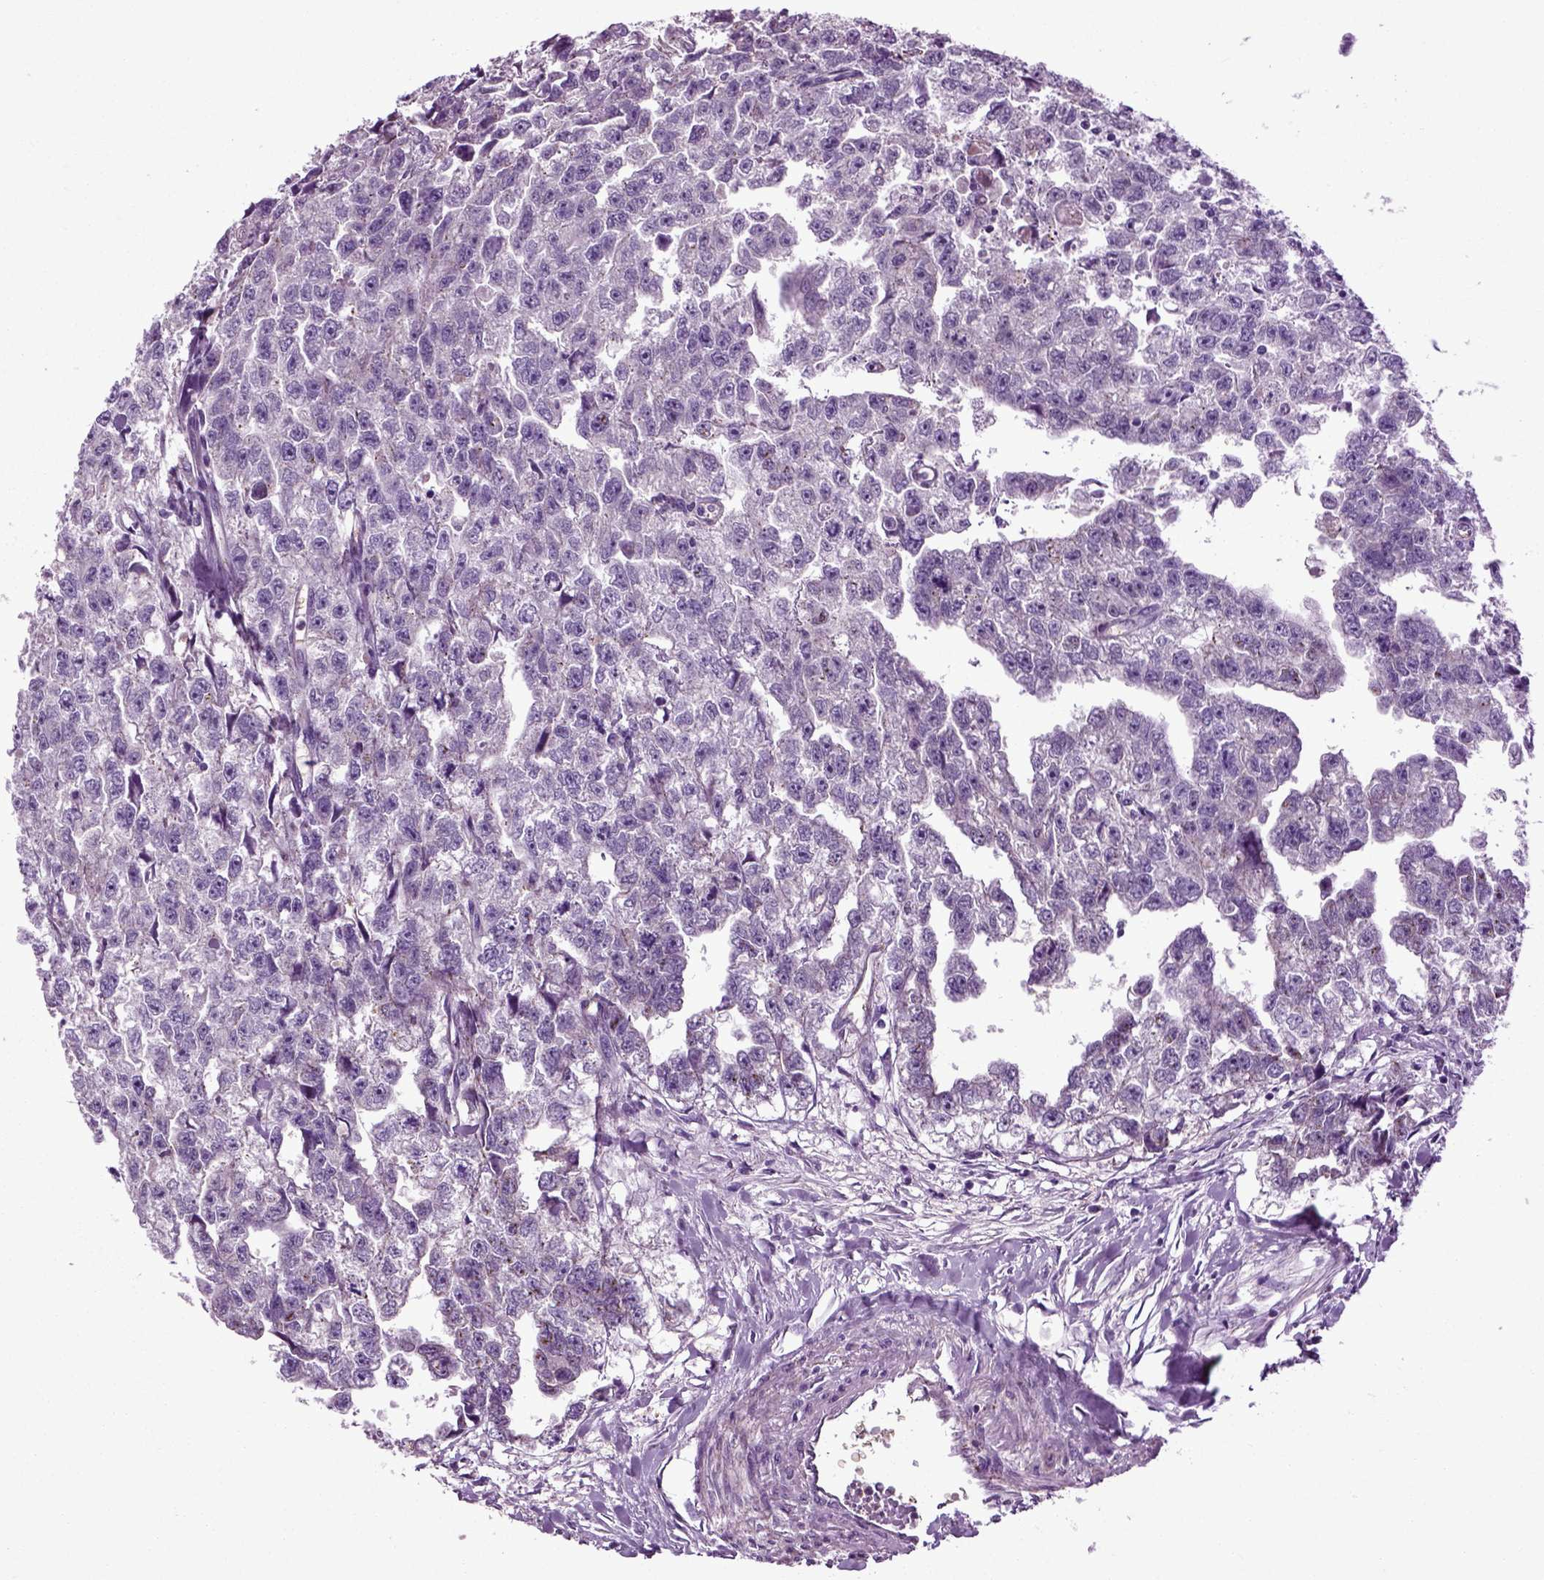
{"staining": {"intensity": "negative", "quantity": "none", "location": "none"}, "tissue": "testis cancer", "cell_type": "Tumor cells", "image_type": "cancer", "snomed": [{"axis": "morphology", "description": "Carcinoma, Embryonal, NOS"}, {"axis": "morphology", "description": "Teratoma, malignant, NOS"}, {"axis": "topography", "description": "Testis"}], "caption": "The micrograph reveals no significant positivity in tumor cells of testis cancer (malignant teratoma).", "gene": "SPON1", "patient": {"sex": "male", "age": 44}}